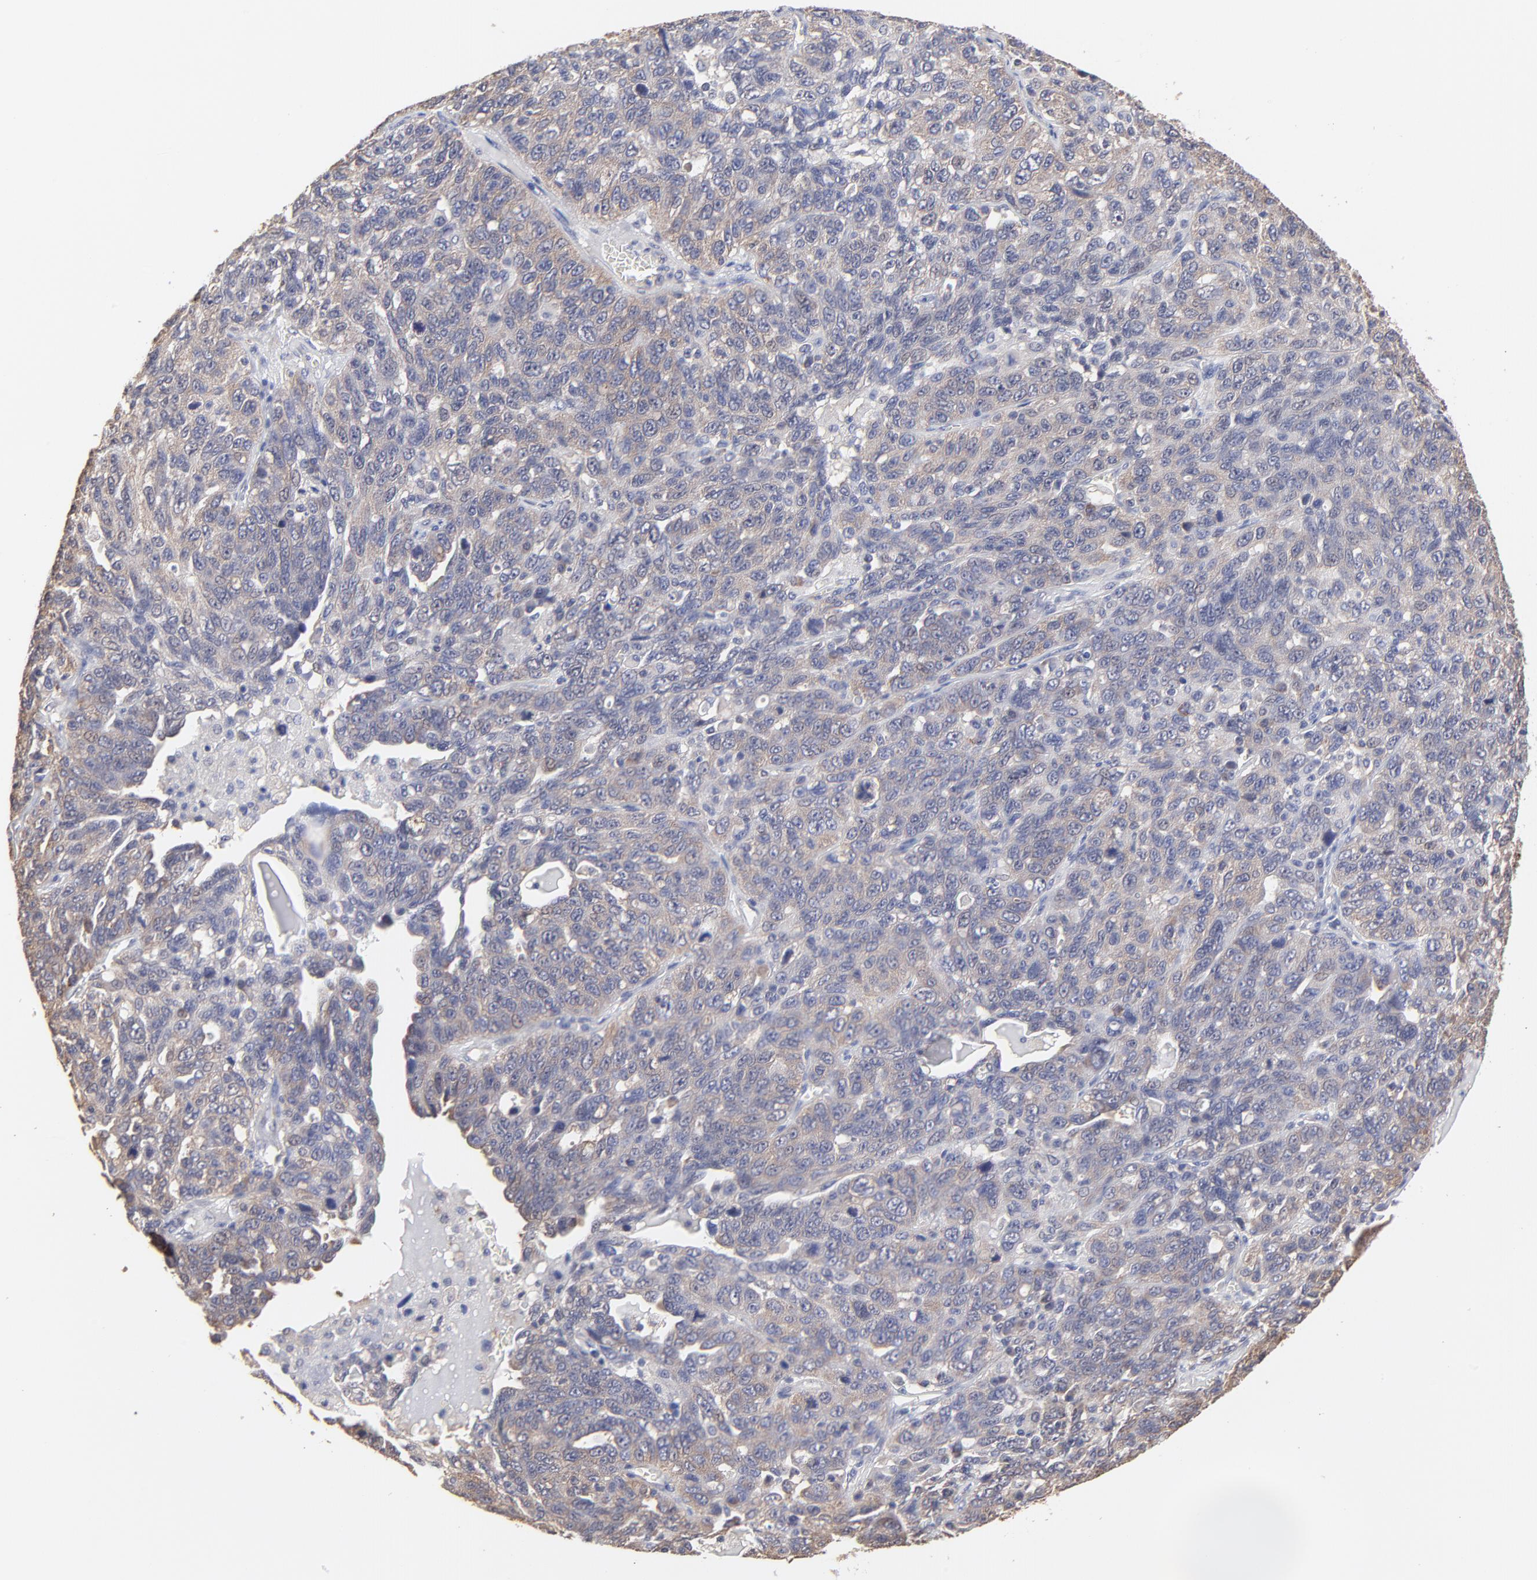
{"staining": {"intensity": "weak", "quantity": "25%-75%", "location": "cytoplasmic/membranous"}, "tissue": "ovarian cancer", "cell_type": "Tumor cells", "image_type": "cancer", "snomed": [{"axis": "morphology", "description": "Cystadenocarcinoma, serous, NOS"}, {"axis": "topography", "description": "Ovary"}], "caption": "Immunohistochemistry of ovarian cancer displays low levels of weak cytoplasmic/membranous positivity in approximately 25%-75% of tumor cells.", "gene": "CCT2", "patient": {"sex": "female", "age": 71}}